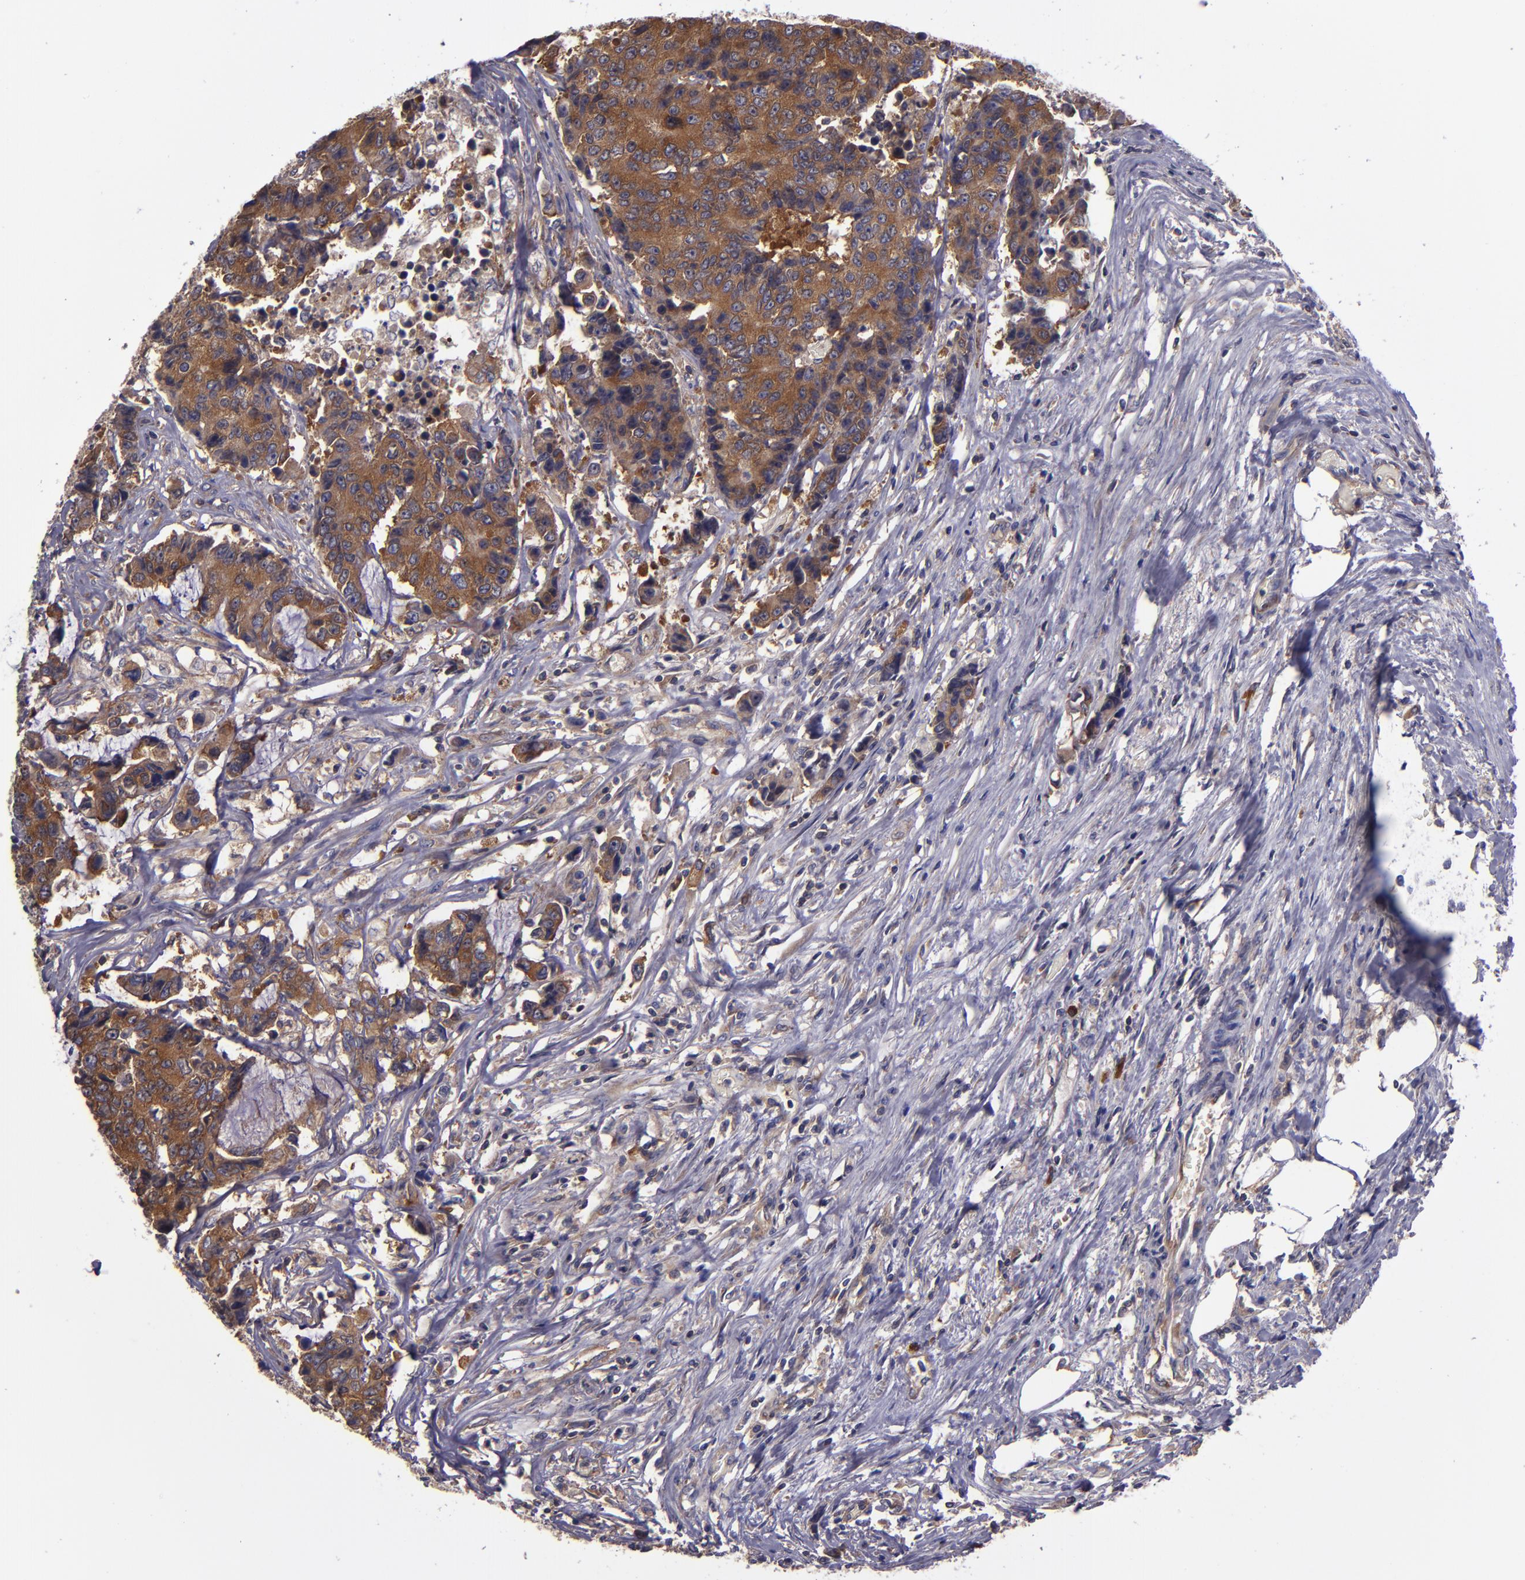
{"staining": {"intensity": "moderate", "quantity": ">75%", "location": "cytoplasmic/membranous"}, "tissue": "colorectal cancer", "cell_type": "Tumor cells", "image_type": "cancer", "snomed": [{"axis": "morphology", "description": "Adenocarcinoma, NOS"}, {"axis": "topography", "description": "Colon"}], "caption": "Colorectal cancer (adenocarcinoma) was stained to show a protein in brown. There is medium levels of moderate cytoplasmic/membranous expression in approximately >75% of tumor cells.", "gene": "CARS1", "patient": {"sex": "female", "age": 86}}